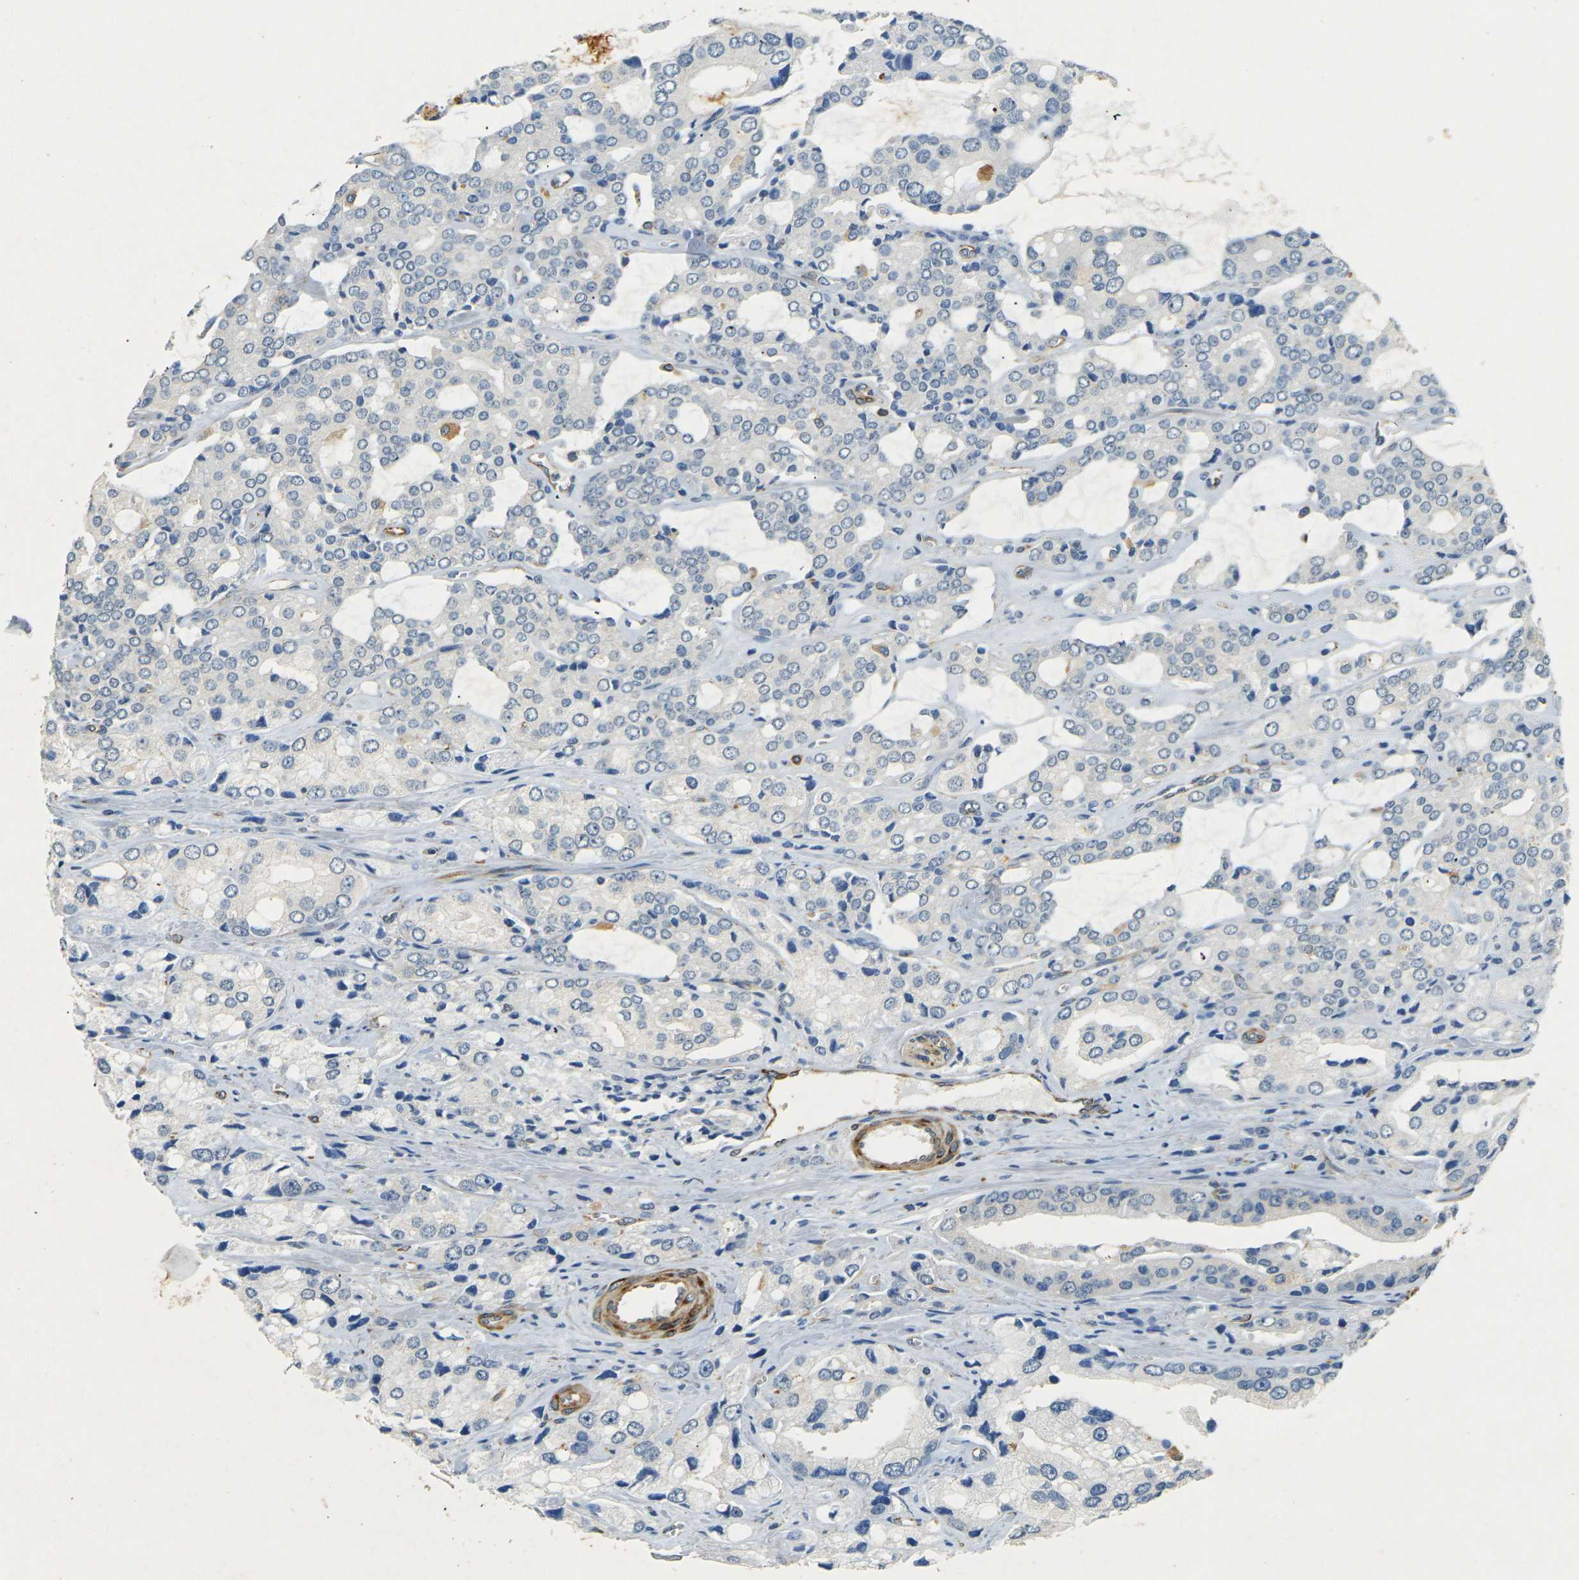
{"staining": {"intensity": "negative", "quantity": "none", "location": "none"}, "tissue": "prostate cancer", "cell_type": "Tumor cells", "image_type": "cancer", "snomed": [{"axis": "morphology", "description": "Adenocarcinoma, High grade"}, {"axis": "topography", "description": "Prostate"}], "caption": "The IHC image has no significant positivity in tumor cells of adenocarcinoma (high-grade) (prostate) tissue. The staining was performed using DAB (3,3'-diaminobenzidine) to visualize the protein expression in brown, while the nuclei were stained in blue with hematoxylin (Magnification: 20x).", "gene": "SORT1", "patient": {"sex": "male", "age": 67}}